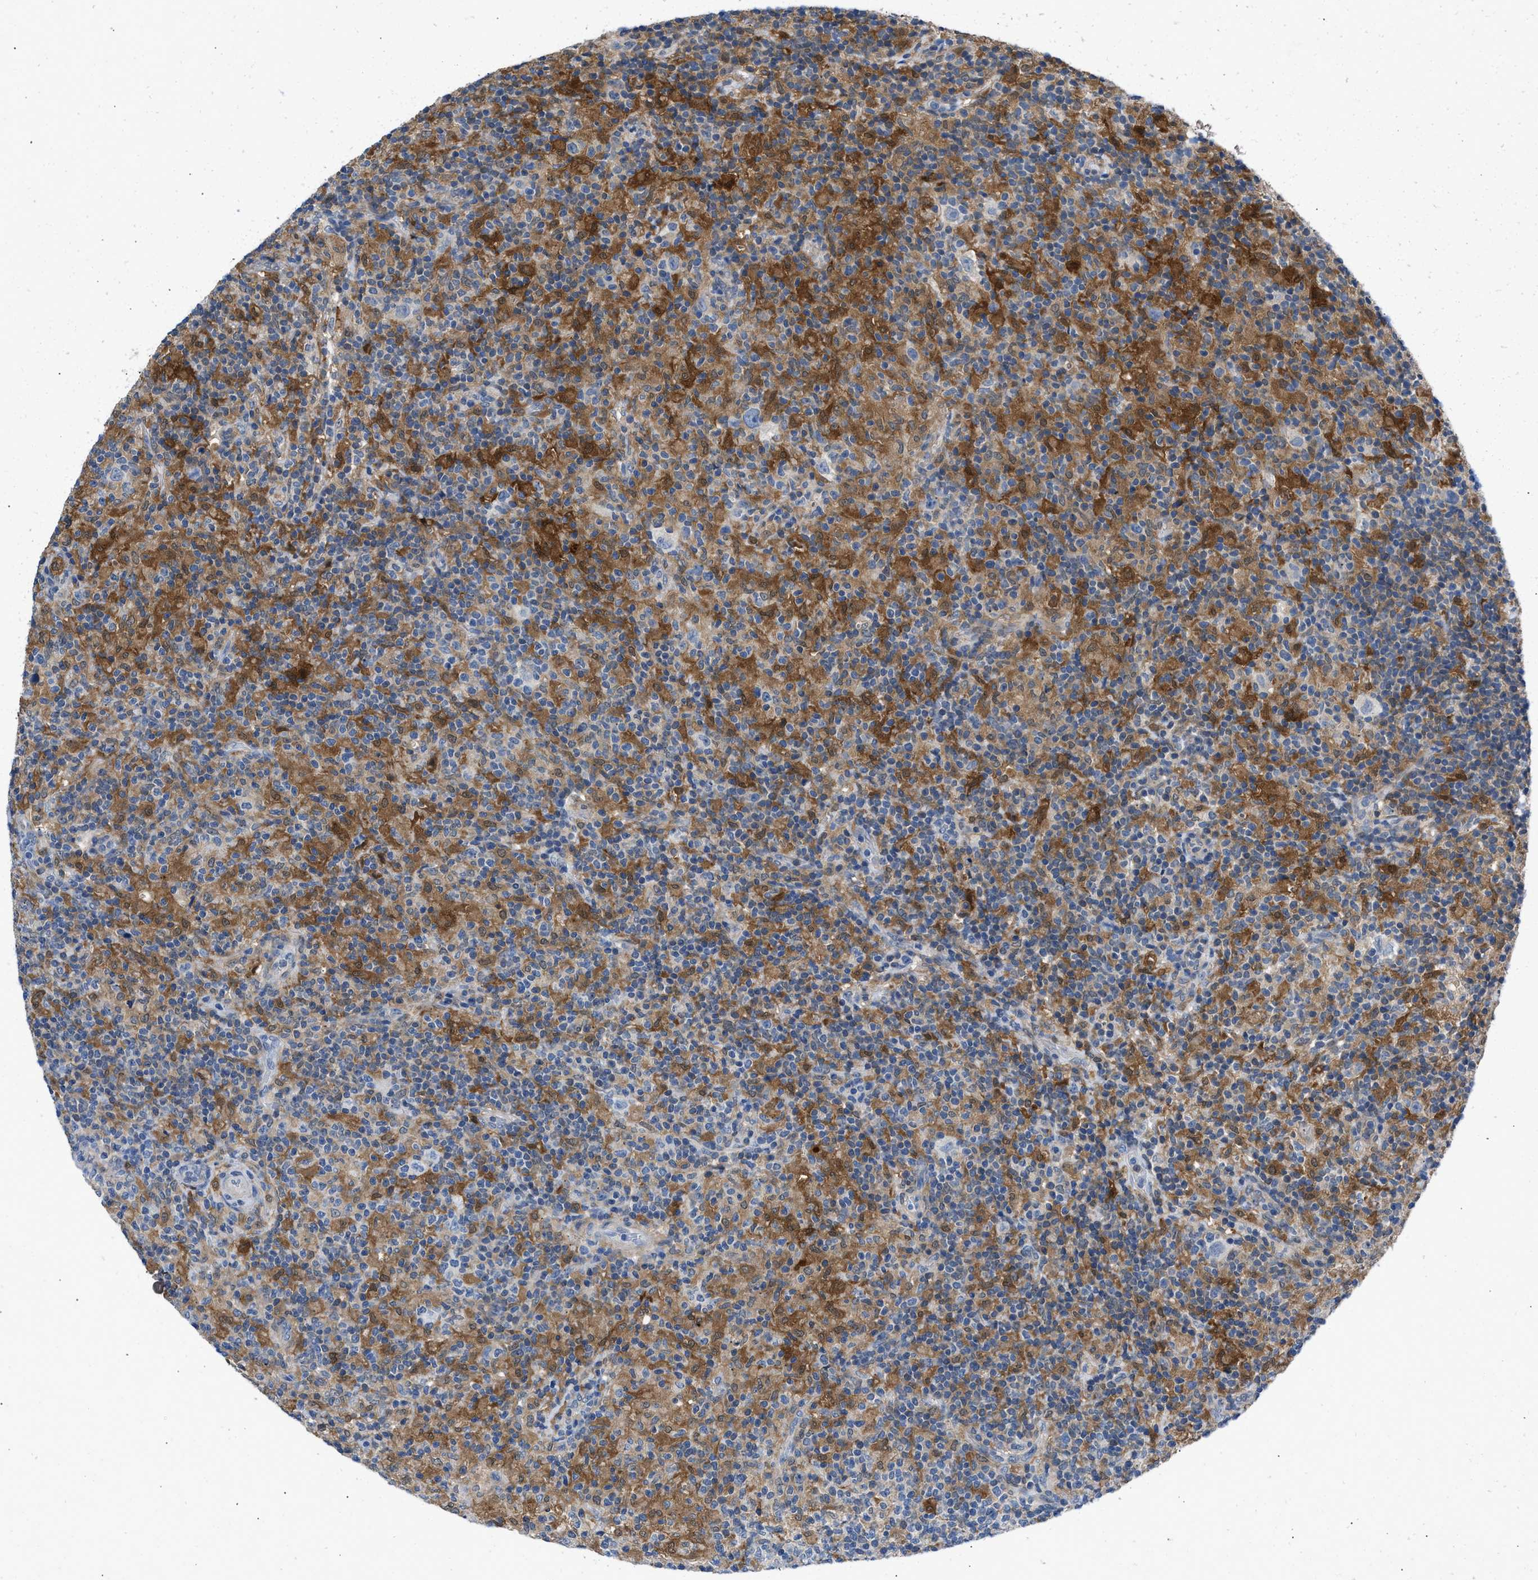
{"staining": {"intensity": "negative", "quantity": "none", "location": "none"}, "tissue": "lymphoma", "cell_type": "Tumor cells", "image_type": "cancer", "snomed": [{"axis": "morphology", "description": "Hodgkin's disease, NOS"}, {"axis": "topography", "description": "Lymph node"}], "caption": "This is an immunohistochemistry (IHC) photomicrograph of human Hodgkin's disease. There is no staining in tumor cells.", "gene": "CBR1", "patient": {"sex": "male", "age": 70}}